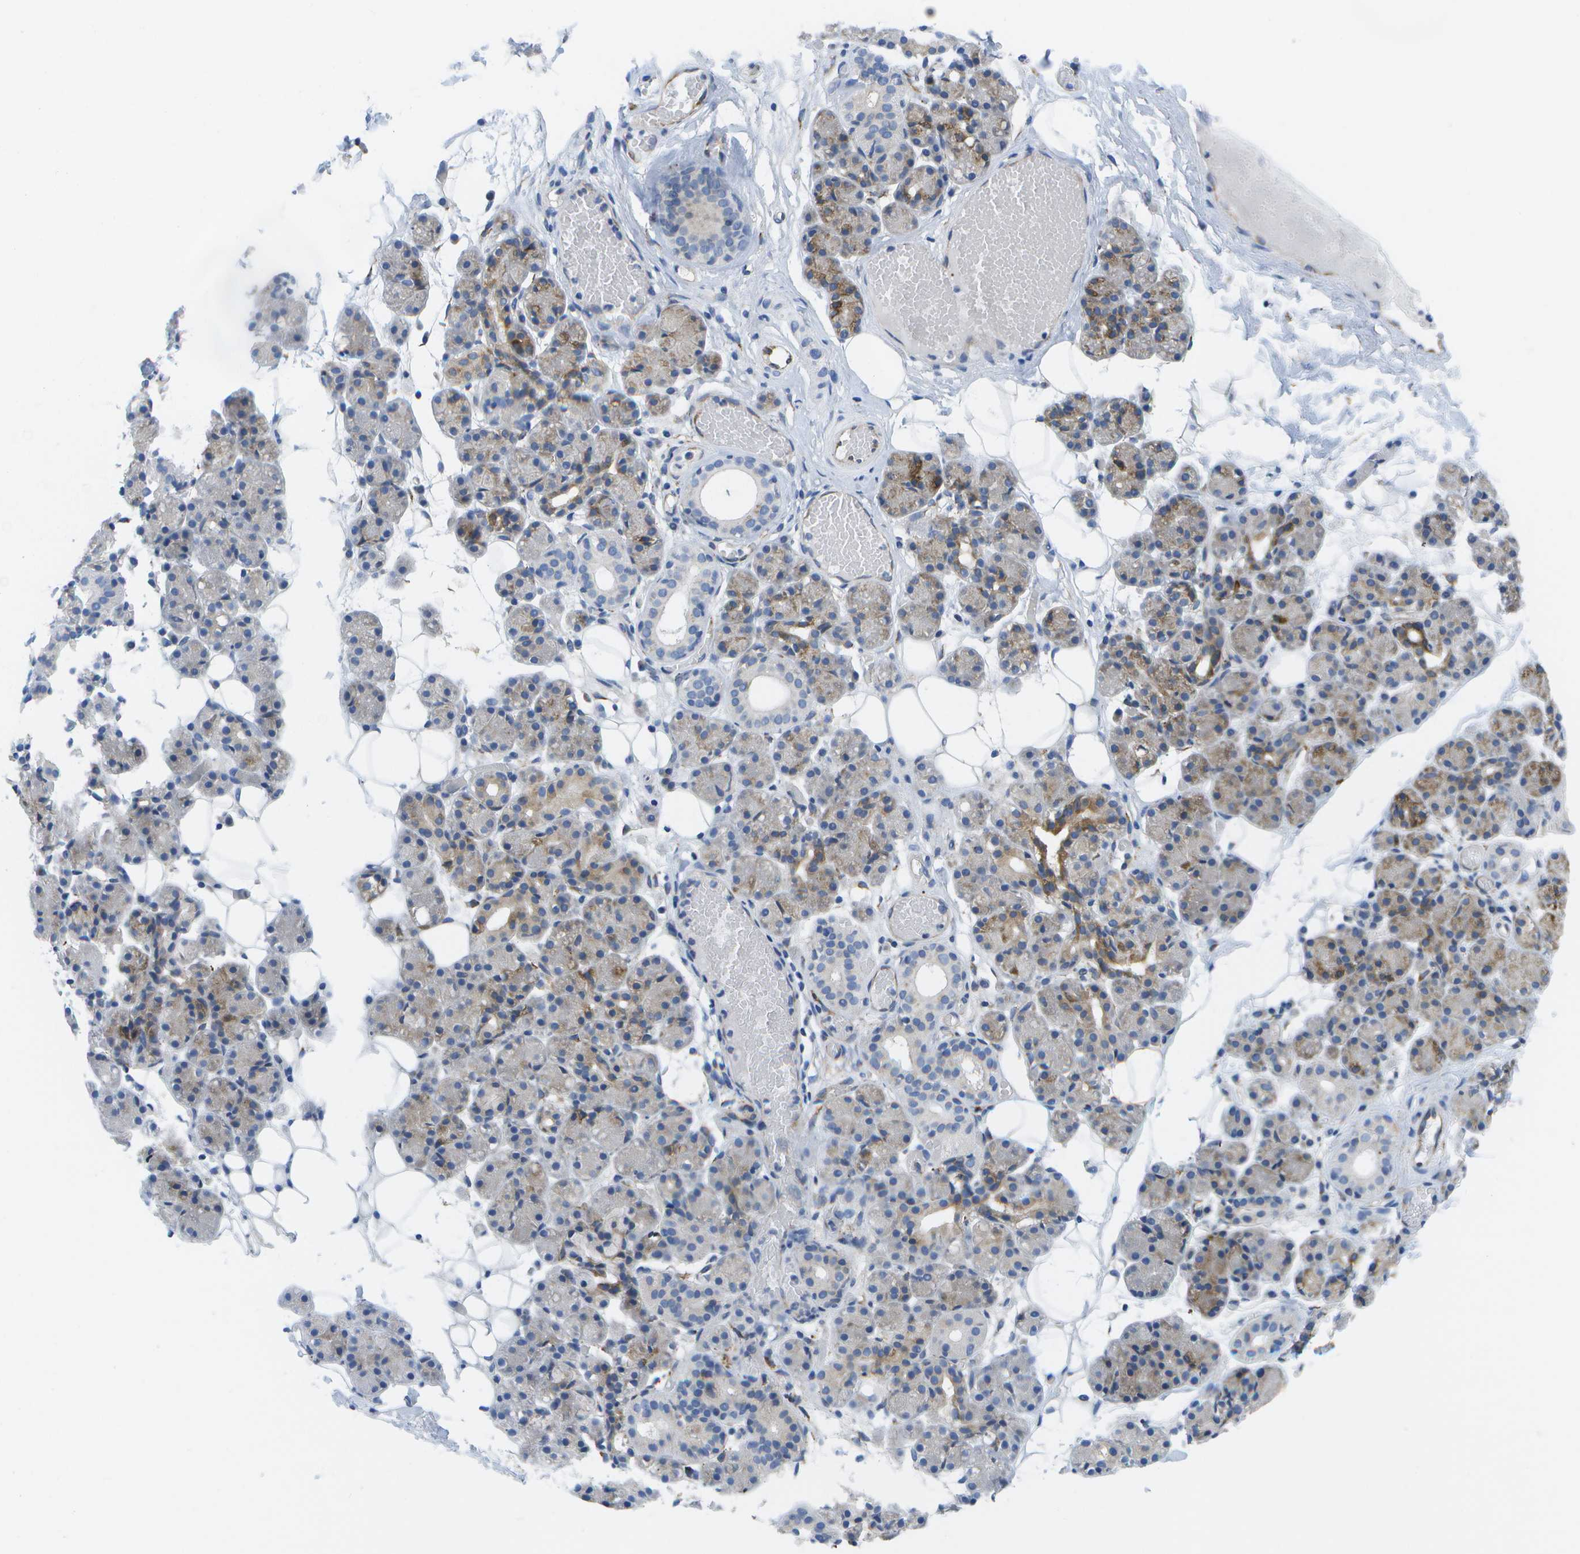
{"staining": {"intensity": "moderate", "quantity": "25%-75%", "location": "cytoplasmic/membranous"}, "tissue": "salivary gland", "cell_type": "Glandular cells", "image_type": "normal", "snomed": [{"axis": "morphology", "description": "Normal tissue, NOS"}, {"axis": "topography", "description": "Salivary gland"}], "caption": "Human salivary gland stained for a protein (brown) demonstrates moderate cytoplasmic/membranous positive expression in about 25%-75% of glandular cells.", "gene": "ZDHHC17", "patient": {"sex": "male", "age": 63}}